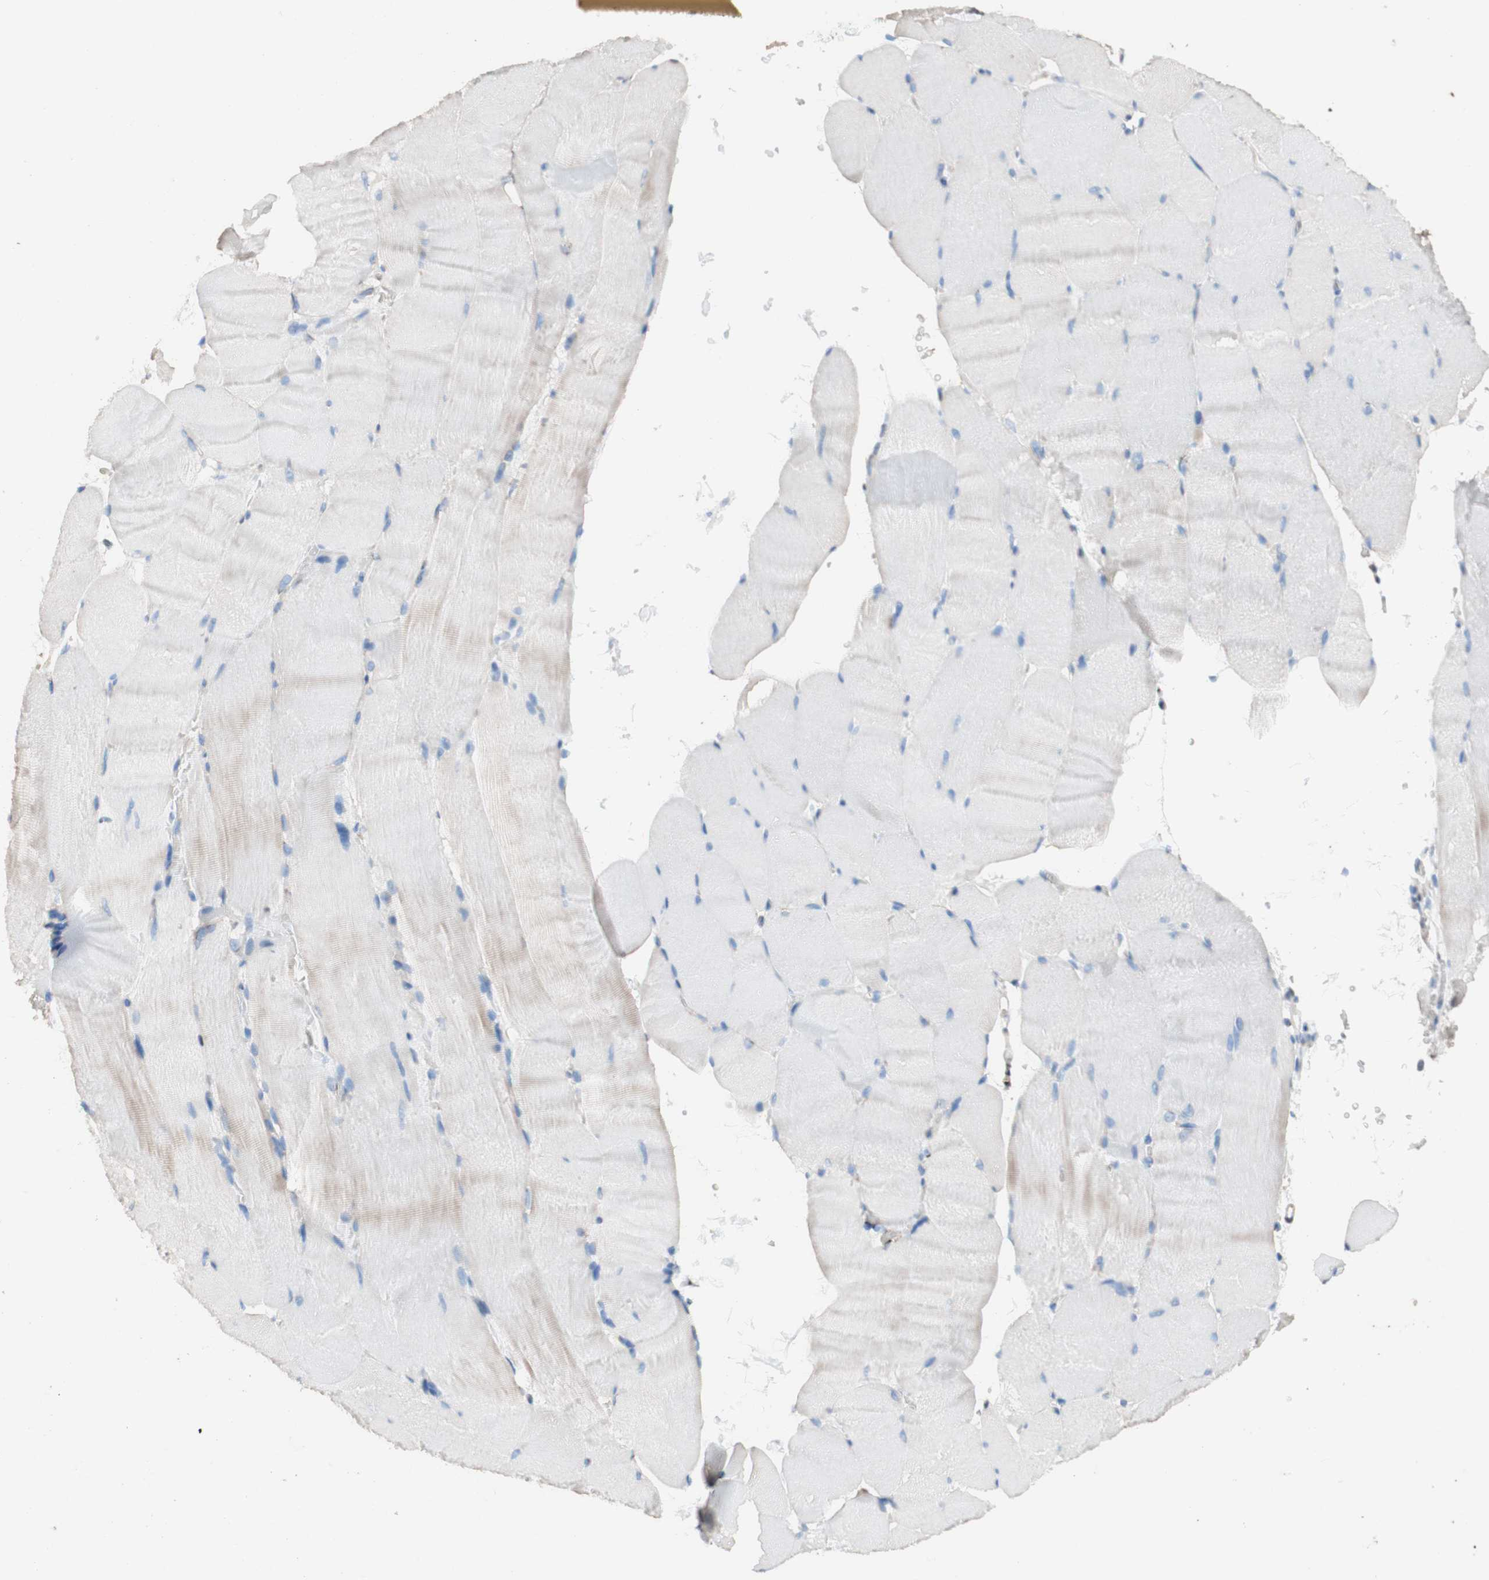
{"staining": {"intensity": "weak", "quantity": ">75%", "location": "cytoplasmic/membranous,nuclear"}, "tissue": "skeletal muscle", "cell_type": "Myocytes", "image_type": "normal", "snomed": [{"axis": "morphology", "description": "Normal tissue, NOS"}, {"axis": "topography", "description": "Skin"}, {"axis": "topography", "description": "Skeletal muscle"}], "caption": "Immunohistochemical staining of unremarkable human skeletal muscle exhibits weak cytoplasmic/membranous,nuclear protein positivity in about >75% of myocytes.", "gene": "POLA1", "patient": {"sex": "male", "age": 83}}